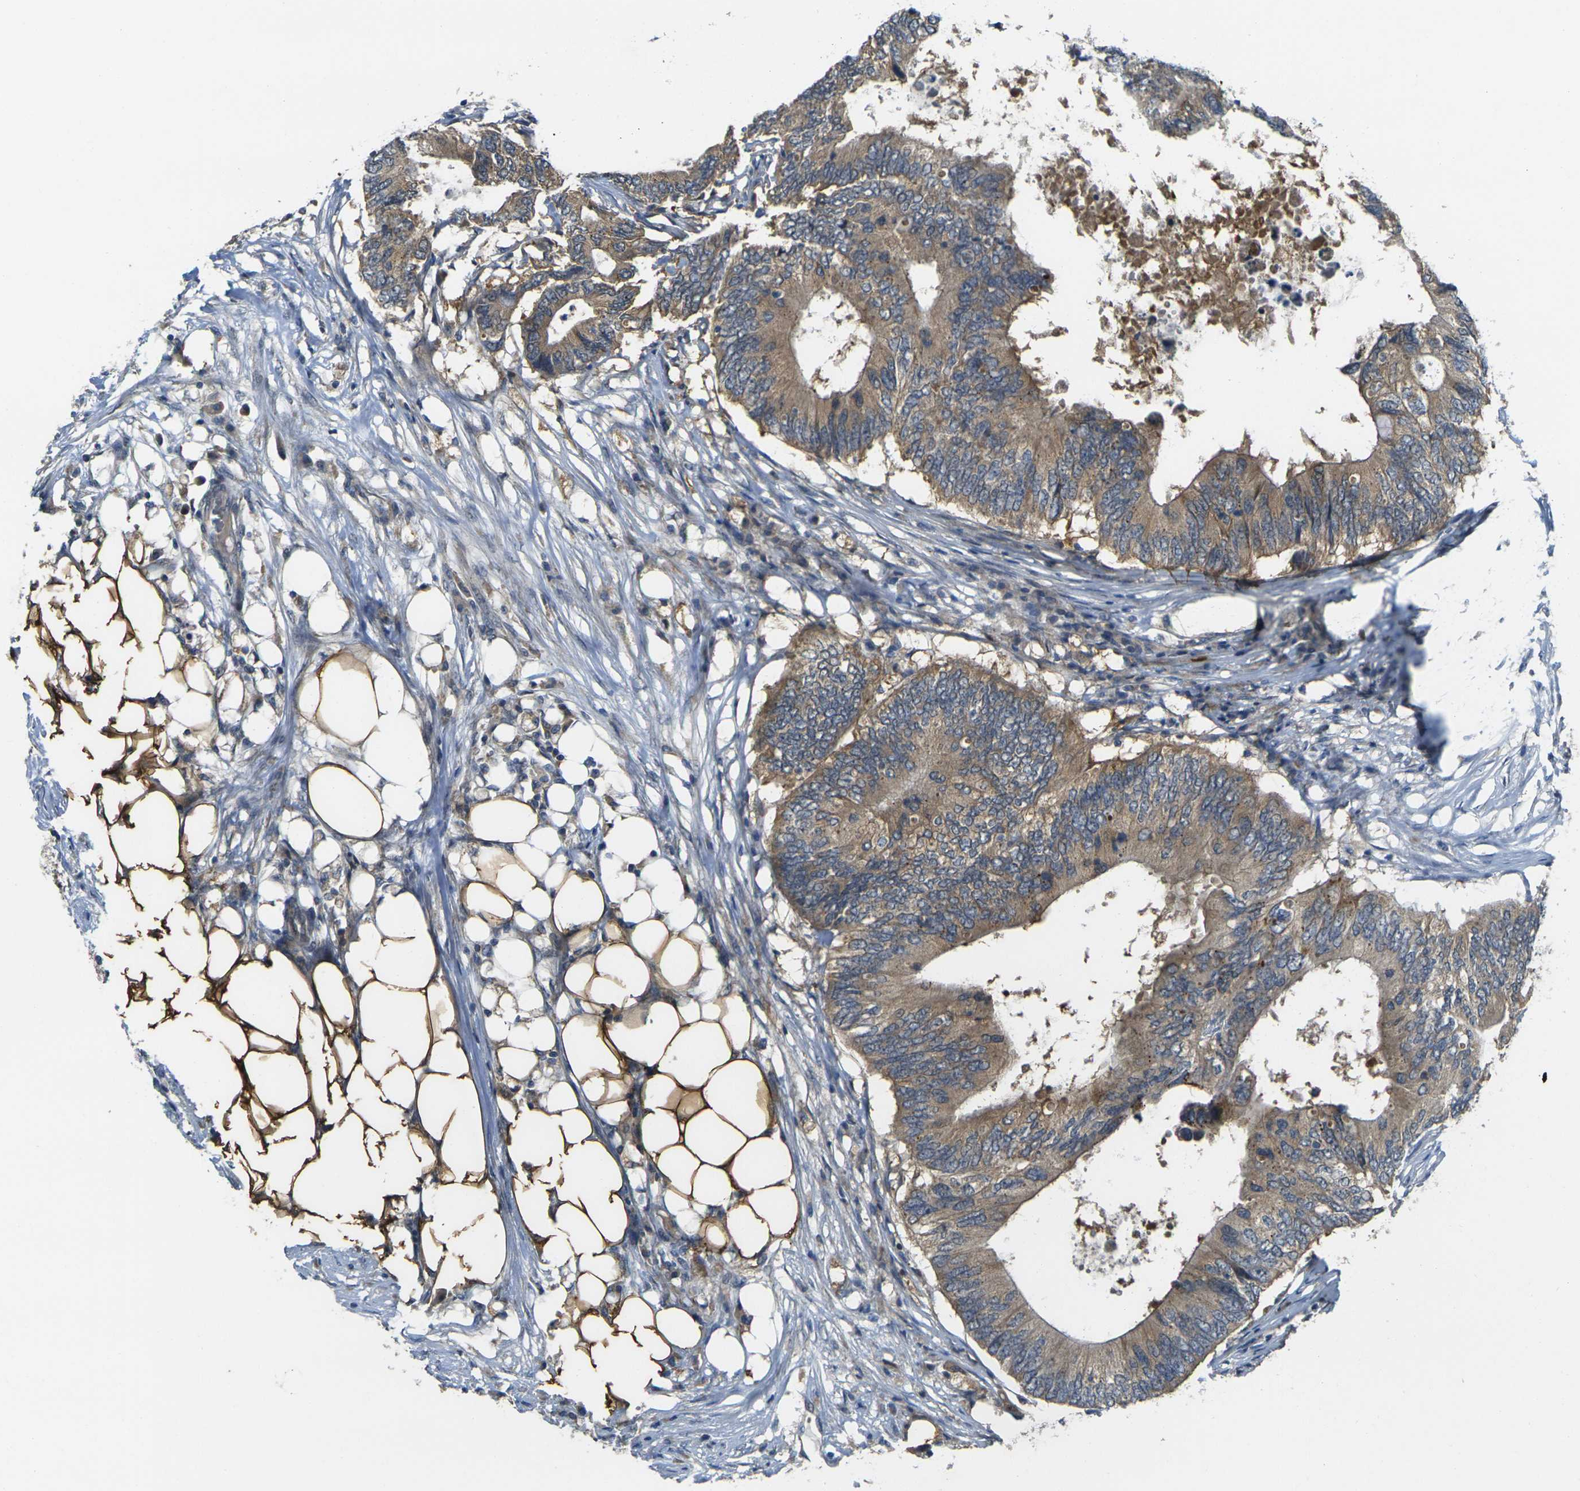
{"staining": {"intensity": "moderate", "quantity": ">75%", "location": "cytoplasmic/membranous"}, "tissue": "colorectal cancer", "cell_type": "Tumor cells", "image_type": "cancer", "snomed": [{"axis": "morphology", "description": "Adenocarcinoma, NOS"}, {"axis": "topography", "description": "Colon"}], "caption": "A brown stain shows moderate cytoplasmic/membranous staining of a protein in human colorectal cancer tumor cells.", "gene": "GNA12", "patient": {"sex": "male", "age": 71}}